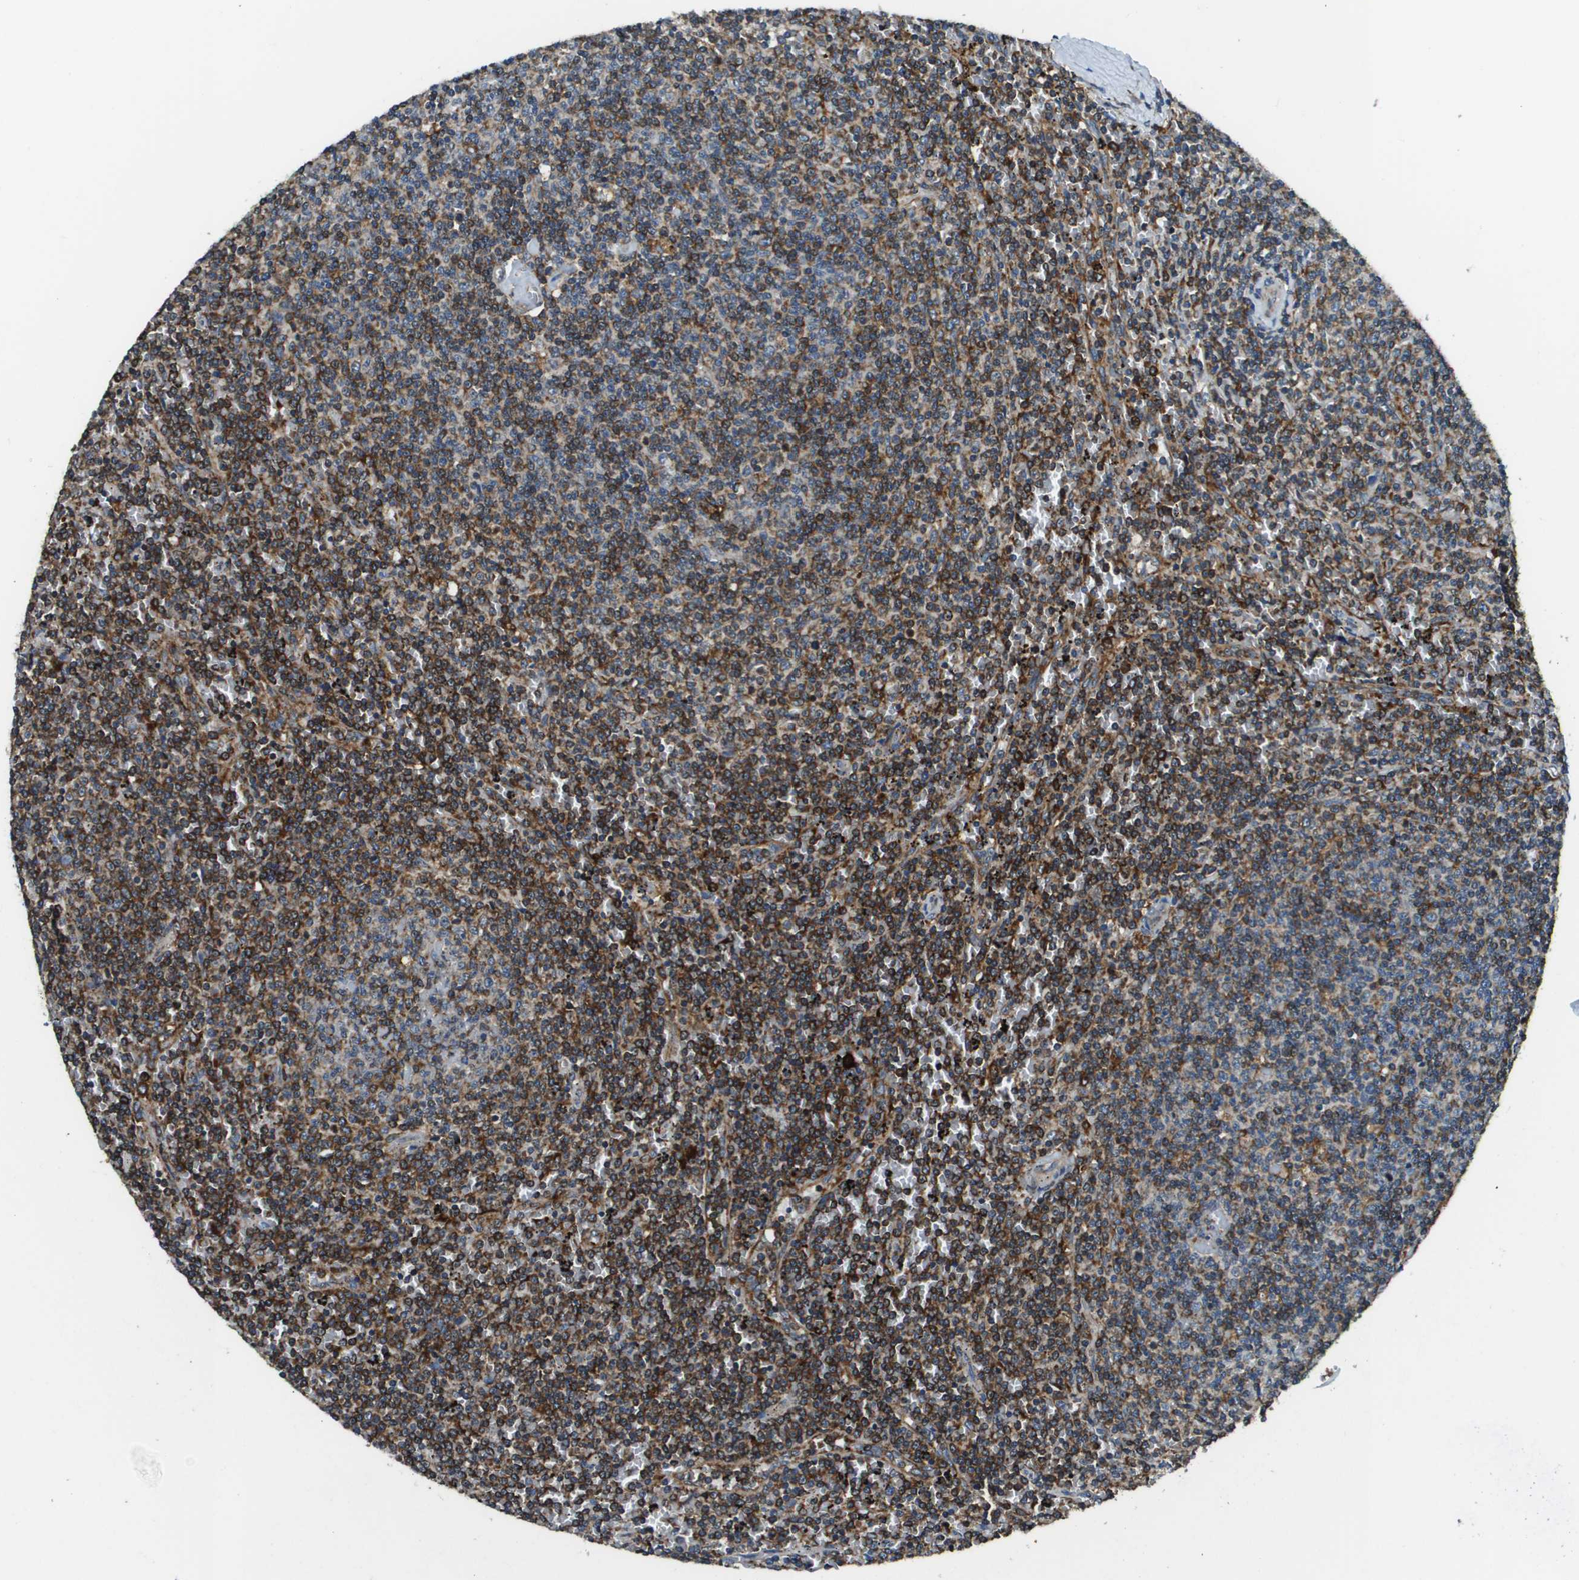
{"staining": {"intensity": "moderate", "quantity": "25%-75%", "location": "cytoplasmic/membranous"}, "tissue": "lymphoma", "cell_type": "Tumor cells", "image_type": "cancer", "snomed": [{"axis": "morphology", "description": "Malignant lymphoma, non-Hodgkin's type, Low grade"}, {"axis": "topography", "description": "Spleen"}], "caption": "IHC of lymphoma displays medium levels of moderate cytoplasmic/membranous staining in about 25%-75% of tumor cells. (DAB IHC, brown staining for protein, blue staining for nuclei).", "gene": "CNPY3", "patient": {"sex": "female", "age": 50}}